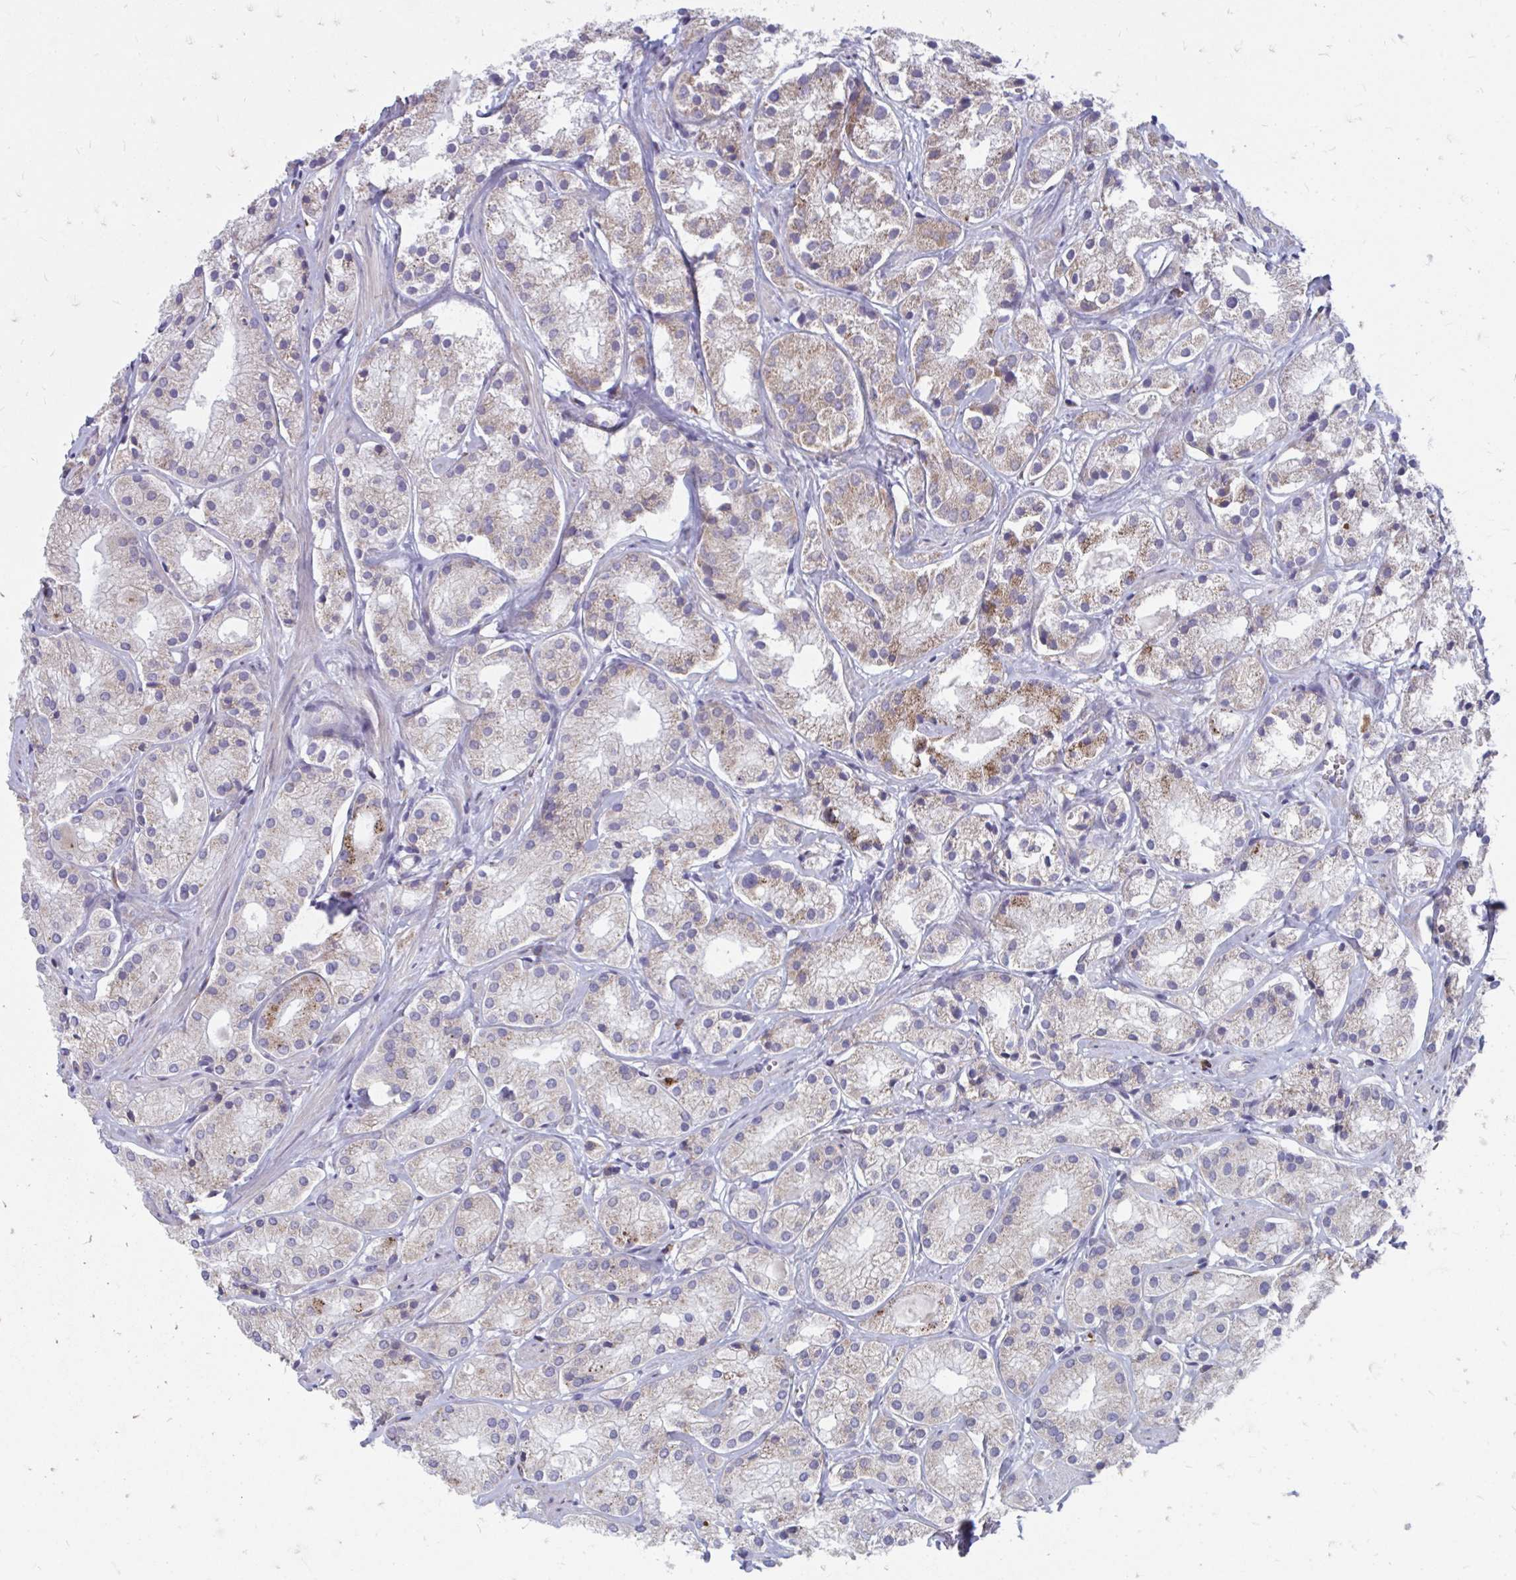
{"staining": {"intensity": "moderate", "quantity": "25%-75%", "location": "cytoplasmic/membranous"}, "tissue": "prostate cancer", "cell_type": "Tumor cells", "image_type": "cancer", "snomed": [{"axis": "morphology", "description": "Adenocarcinoma, Low grade"}, {"axis": "topography", "description": "Prostate"}], "caption": "Approximately 25%-75% of tumor cells in human prostate cancer display moderate cytoplasmic/membranous protein positivity as visualized by brown immunohistochemical staining.", "gene": "PABIR3", "patient": {"sex": "male", "age": 69}}